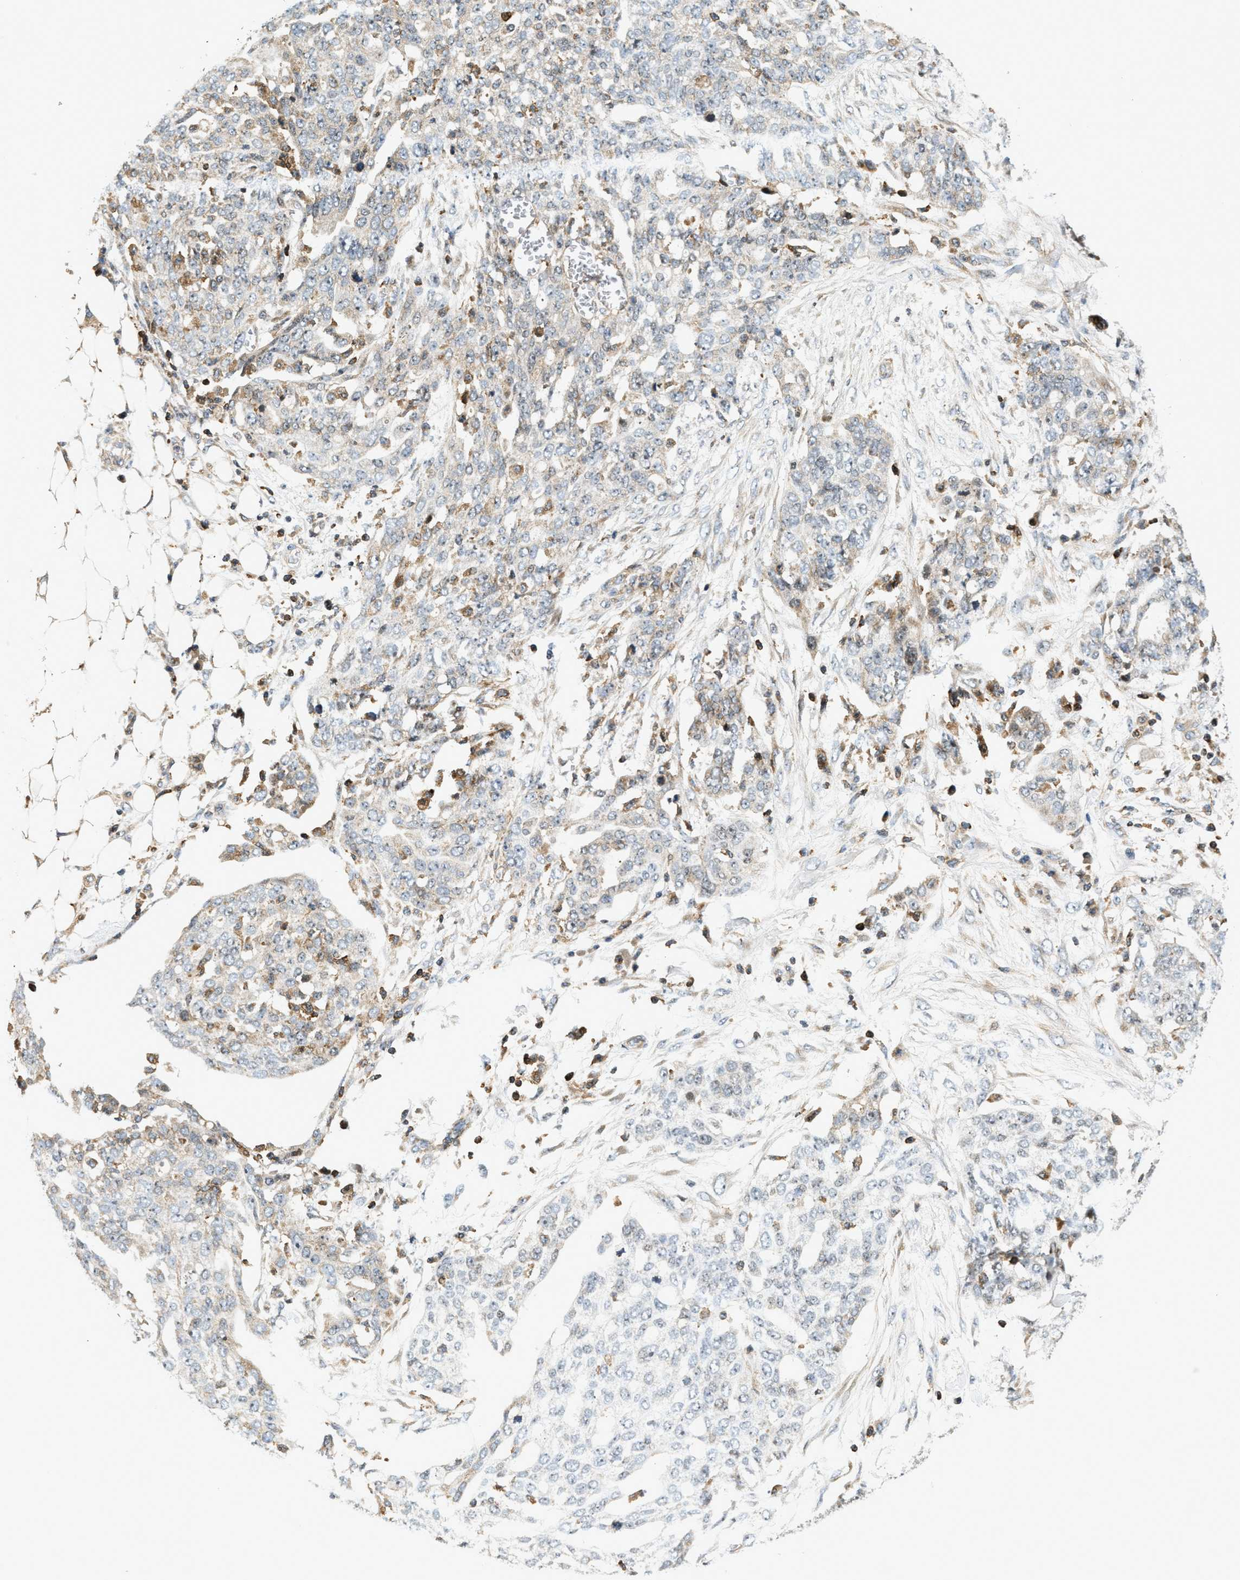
{"staining": {"intensity": "weak", "quantity": "25%-75%", "location": "cytoplasmic/membranous"}, "tissue": "ovarian cancer", "cell_type": "Tumor cells", "image_type": "cancer", "snomed": [{"axis": "morphology", "description": "Cystadenocarcinoma, serous, NOS"}, {"axis": "topography", "description": "Soft tissue"}, {"axis": "topography", "description": "Ovary"}], "caption": "DAB (3,3'-diaminobenzidine) immunohistochemical staining of human ovarian cancer exhibits weak cytoplasmic/membranous protein expression in approximately 25%-75% of tumor cells. Nuclei are stained in blue.", "gene": "SAMD9", "patient": {"sex": "female", "age": 57}}